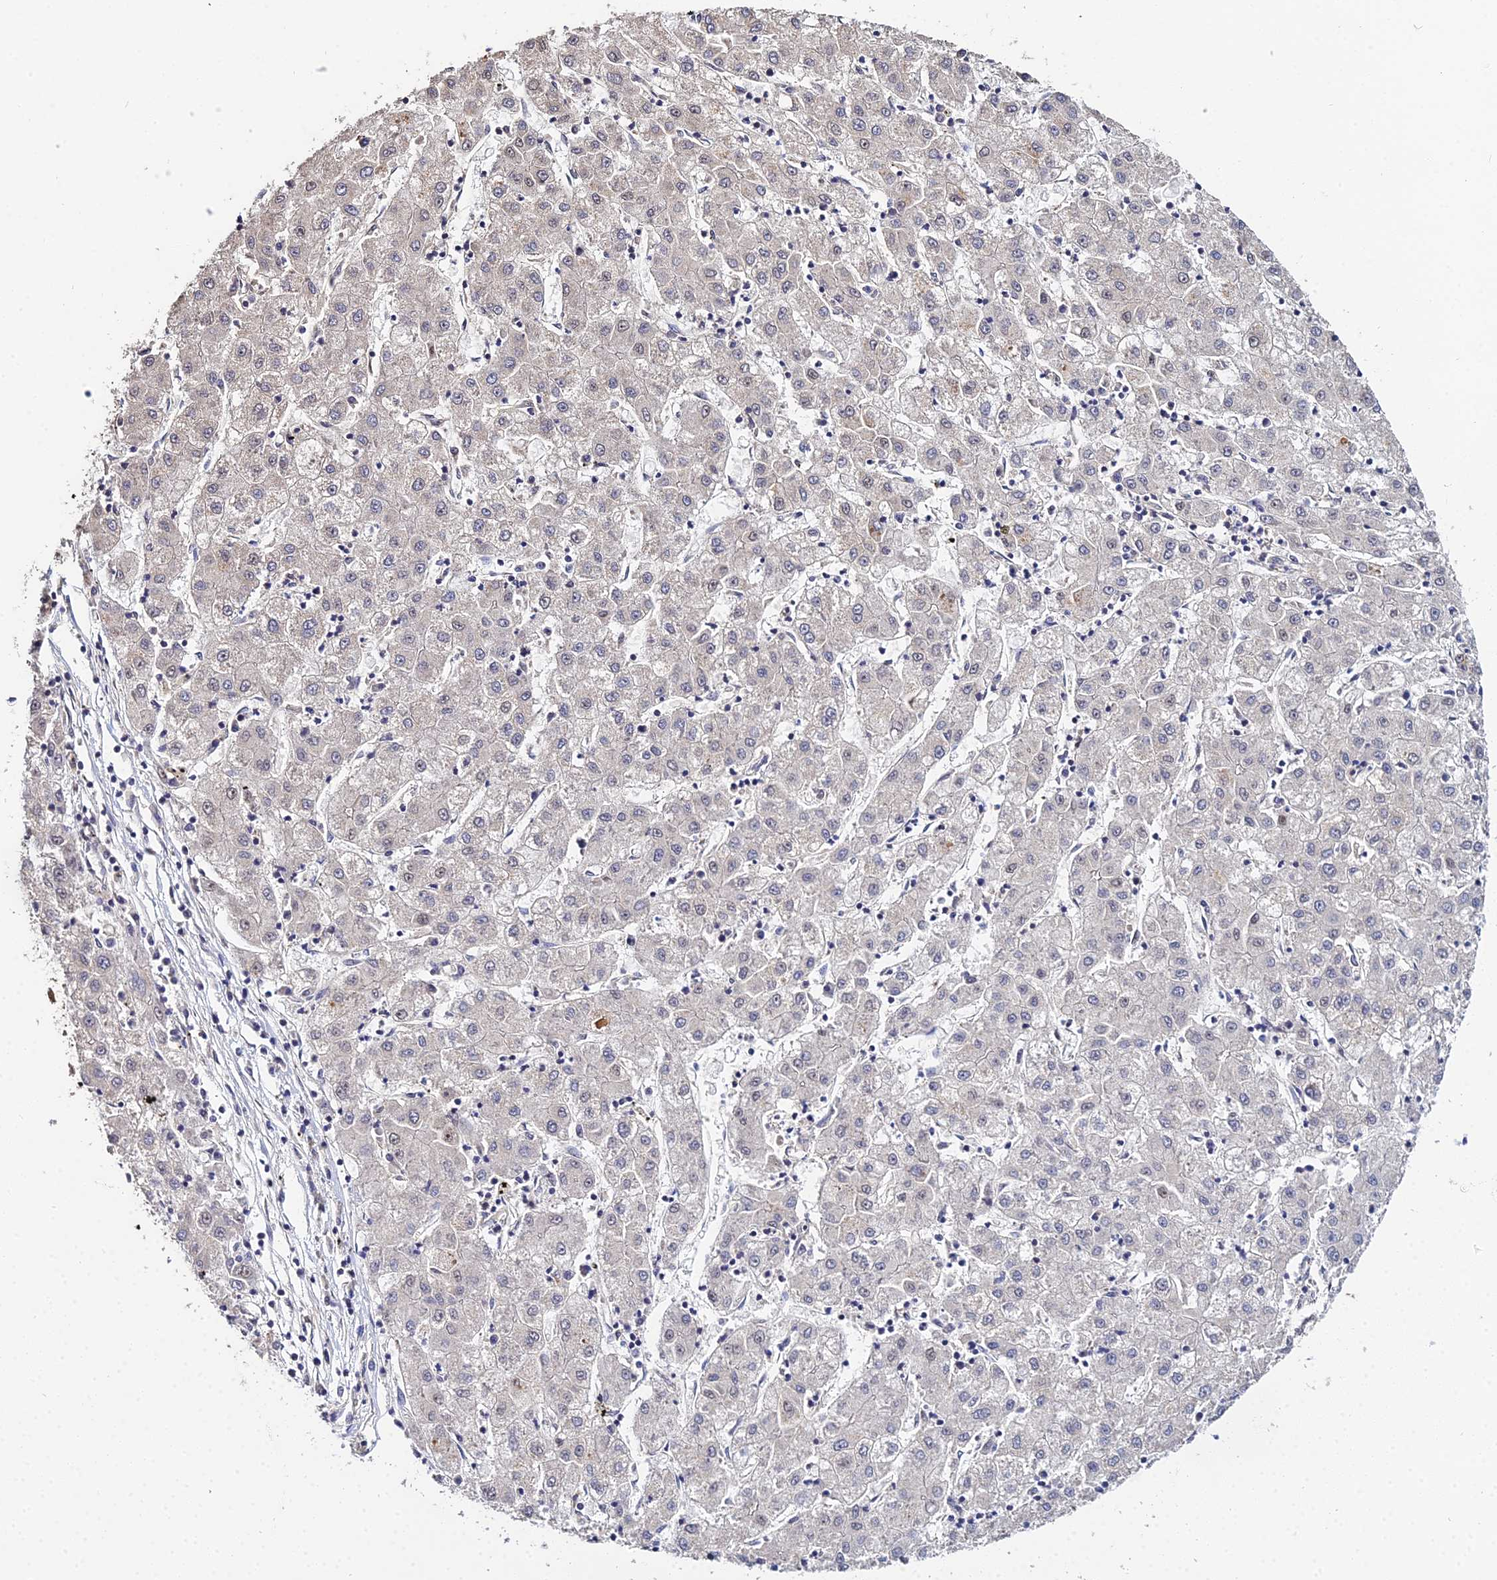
{"staining": {"intensity": "negative", "quantity": "none", "location": "none"}, "tissue": "liver cancer", "cell_type": "Tumor cells", "image_type": "cancer", "snomed": [{"axis": "morphology", "description": "Carcinoma, Hepatocellular, NOS"}, {"axis": "topography", "description": "Liver"}], "caption": "Liver hepatocellular carcinoma was stained to show a protein in brown. There is no significant staining in tumor cells.", "gene": "ERCC5", "patient": {"sex": "male", "age": 72}}